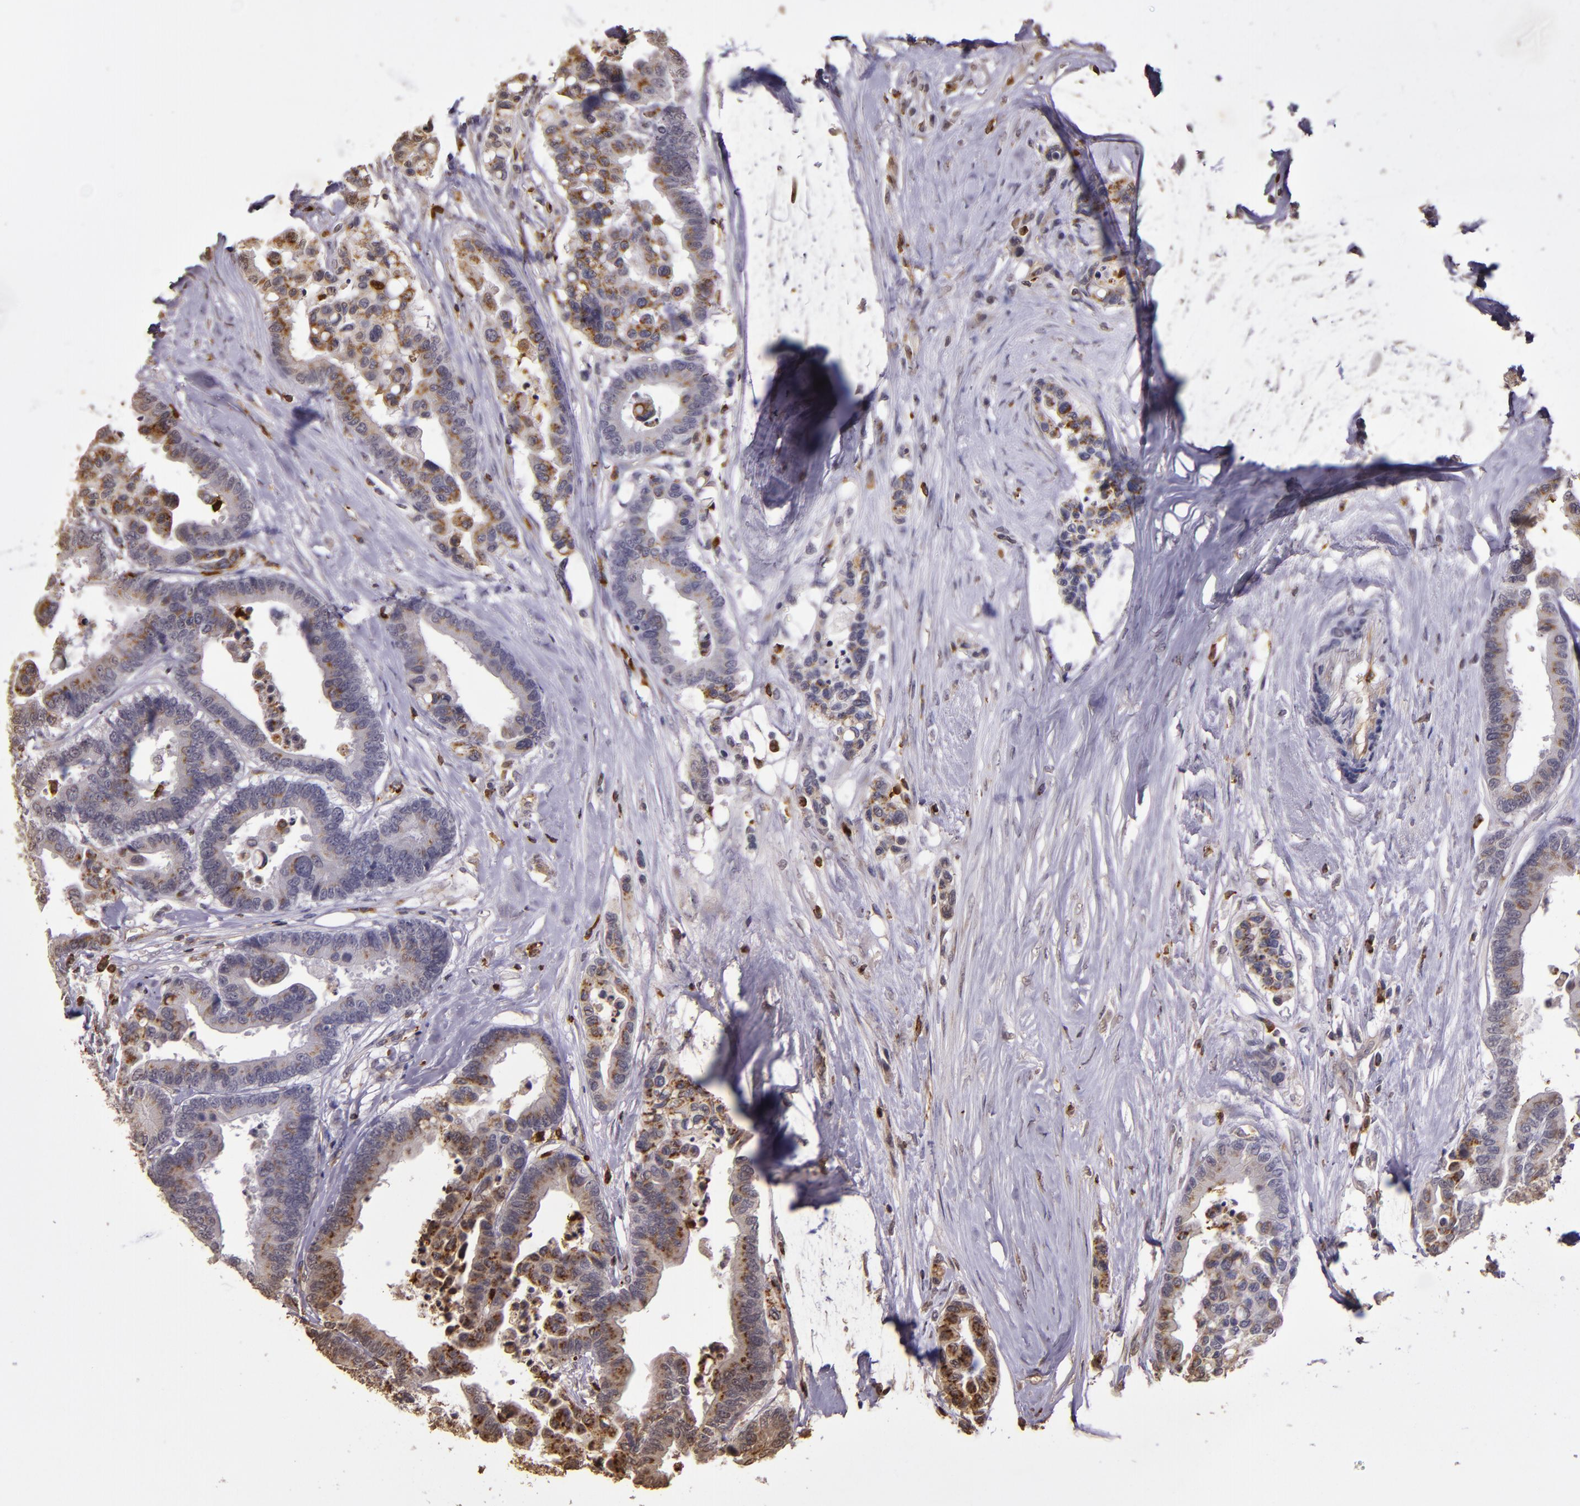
{"staining": {"intensity": "moderate", "quantity": "25%-75%", "location": "cytoplasmic/membranous"}, "tissue": "colorectal cancer", "cell_type": "Tumor cells", "image_type": "cancer", "snomed": [{"axis": "morphology", "description": "Adenocarcinoma, NOS"}, {"axis": "topography", "description": "Colon"}], "caption": "The image reveals immunohistochemical staining of colorectal cancer. There is moderate cytoplasmic/membranous staining is appreciated in approximately 25%-75% of tumor cells.", "gene": "SLC2A3", "patient": {"sex": "male", "age": 82}}